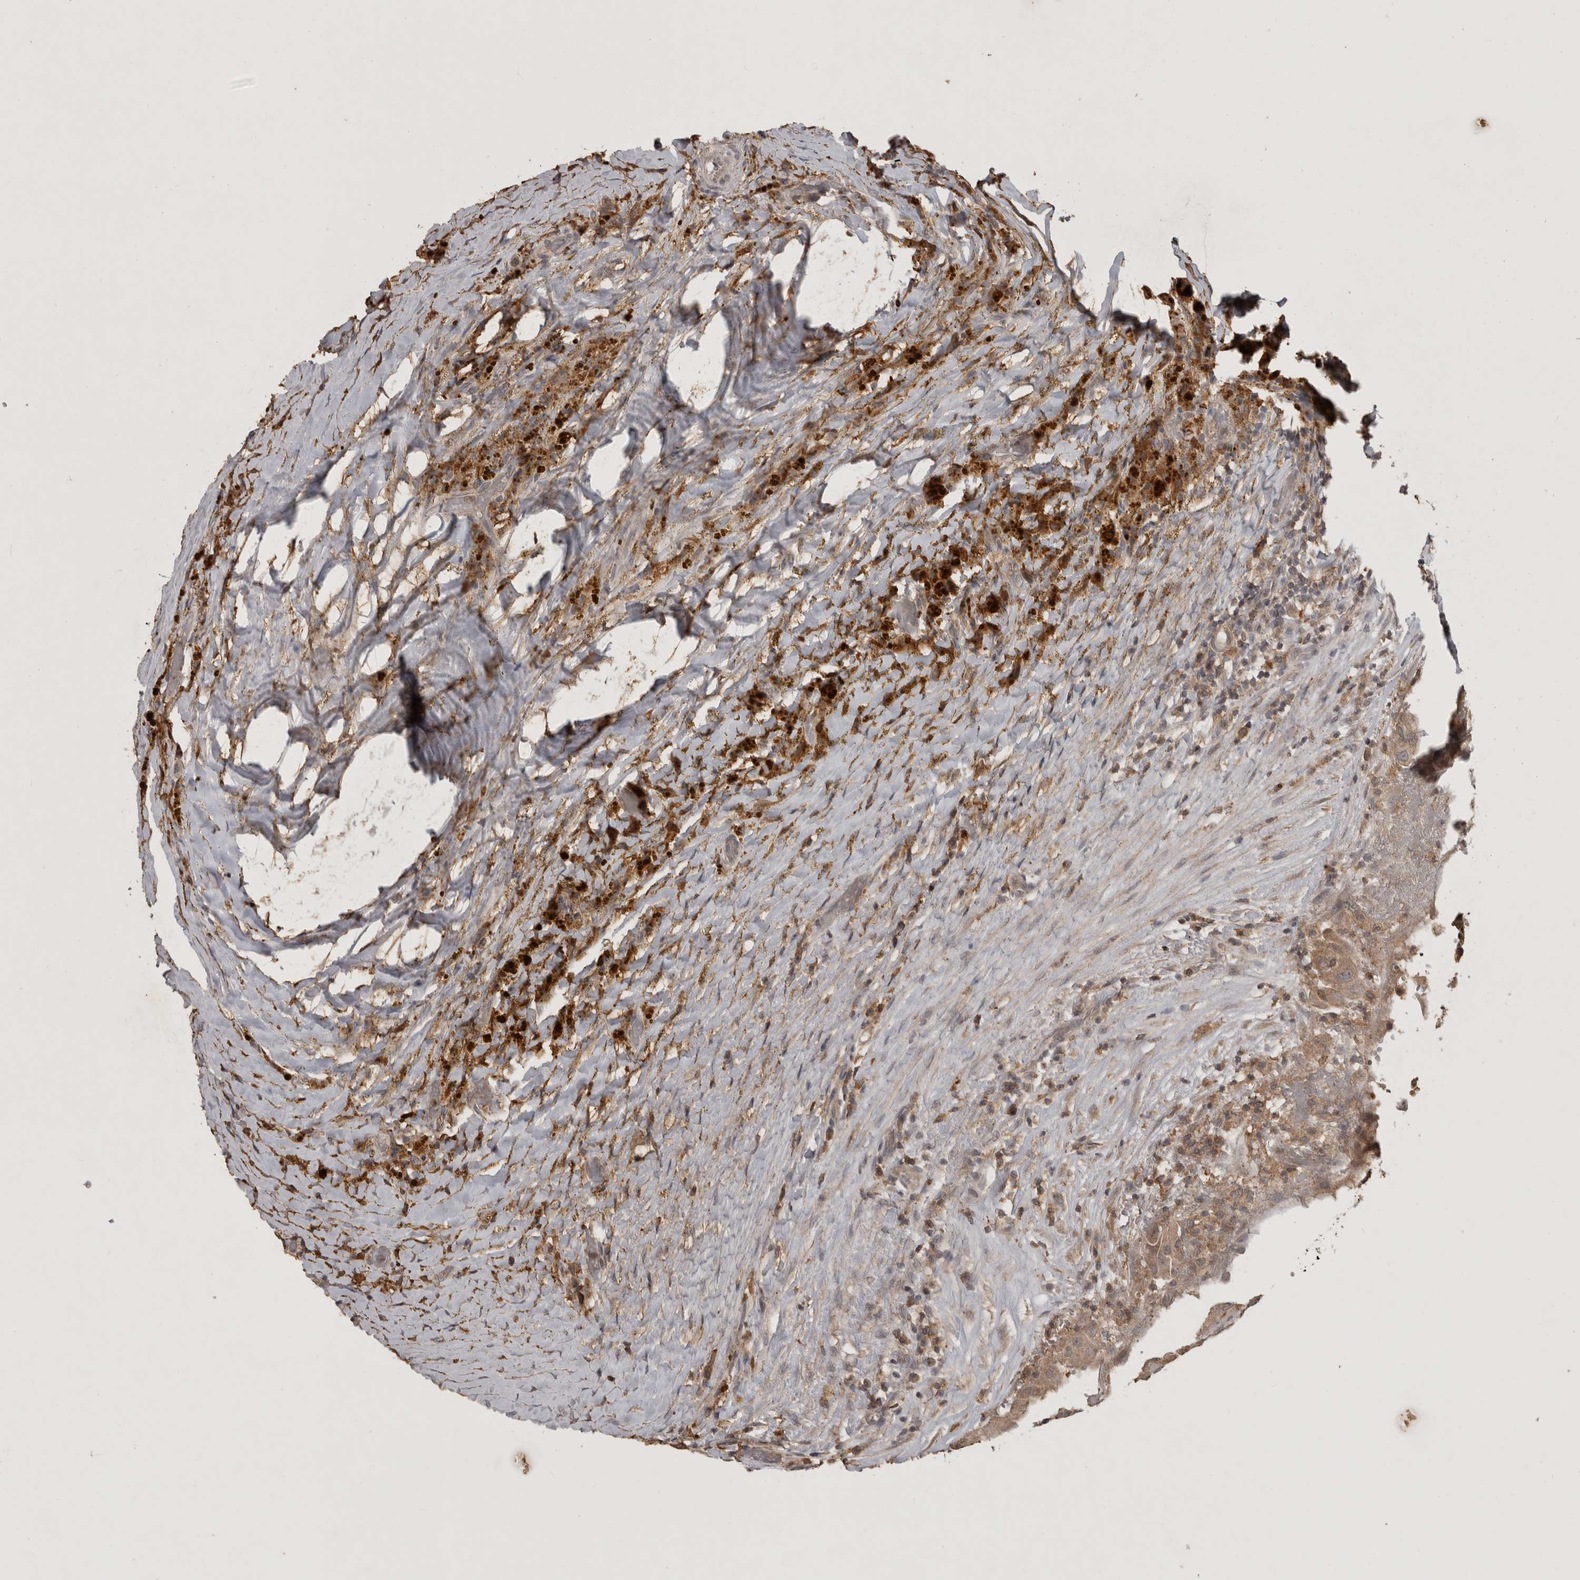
{"staining": {"intensity": "weak", "quantity": ">75%", "location": "cytoplasmic/membranous"}, "tissue": "thyroid cancer", "cell_type": "Tumor cells", "image_type": "cancer", "snomed": [{"axis": "morphology", "description": "Papillary adenocarcinoma, NOS"}, {"axis": "topography", "description": "Thyroid gland"}], "caption": "The image displays immunohistochemical staining of thyroid cancer. There is weak cytoplasmic/membranous staining is appreciated in about >75% of tumor cells.", "gene": "ADAMTS4", "patient": {"sex": "male", "age": 77}}